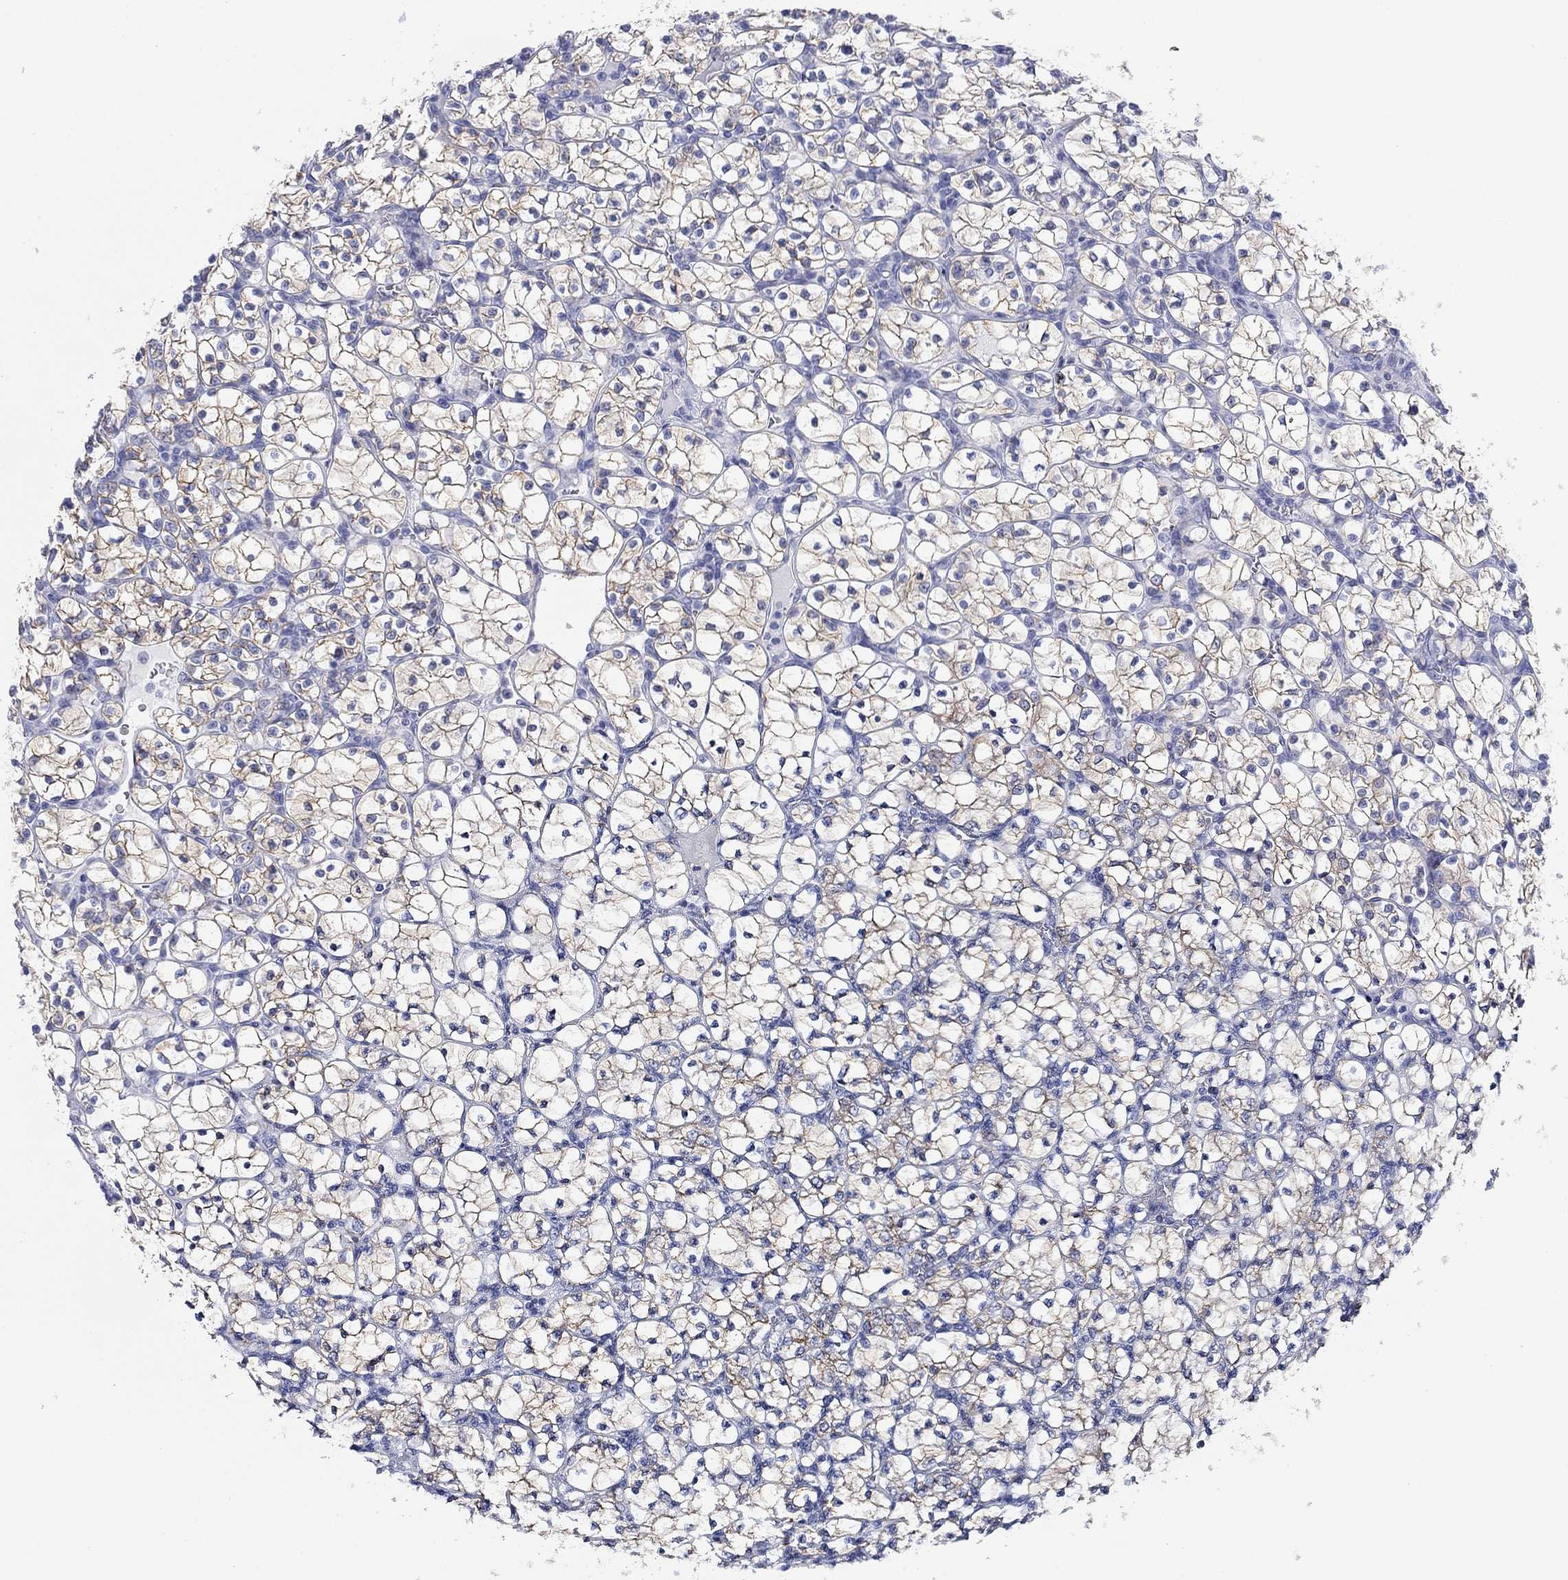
{"staining": {"intensity": "moderate", "quantity": "25%-75%", "location": "cytoplasmic/membranous"}, "tissue": "renal cancer", "cell_type": "Tumor cells", "image_type": "cancer", "snomed": [{"axis": "morphology", "description": "Adenocarcinoma, NOS"}, {"axis": "topography", "description": "Kidney"}], "caption": "The histopathology image demonstrates staining of renal adenocarcinoma, revealing moderate cytoplasmic/membranous protein positivity (brown color) within tumor cells.", "gene": "ATP1B1", "patient": {"sex": "female", "age": 89}}